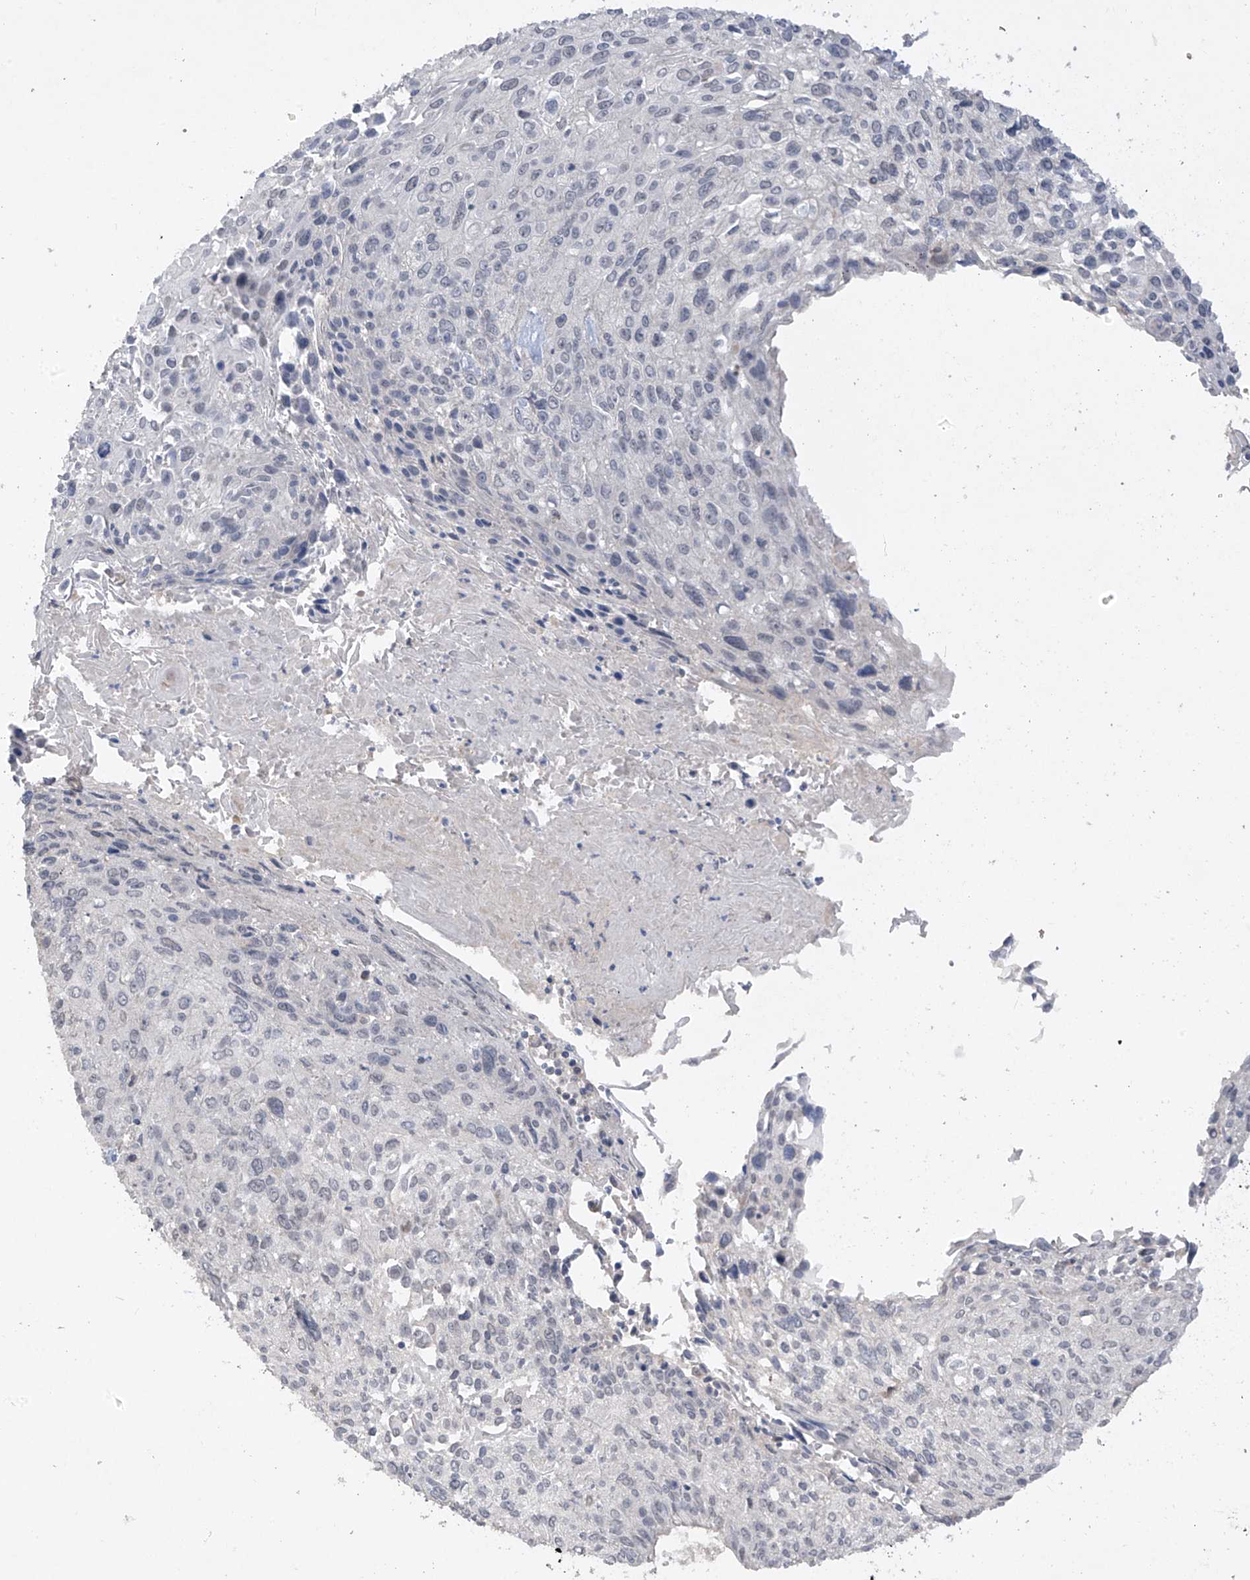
{"staining": {"intensity": "negative", "quantity": "none", "location": "none"}, "tissue": "cervical cancer", "cell_type": "Tumor cells", "image_type": "cancer", "snomed": [{"axis": "morphology", "description": "Squamous cell carcinoma, NOS"}, {"axis": "topography", "description": "Cervix"}], "caption": "Human squamous cell carcinoma (cervical) stained for a protein using IHC shows no expression in tumor cells.", "gene": "ANGEL2", "patient": {"sex": "female", "age": 51}}